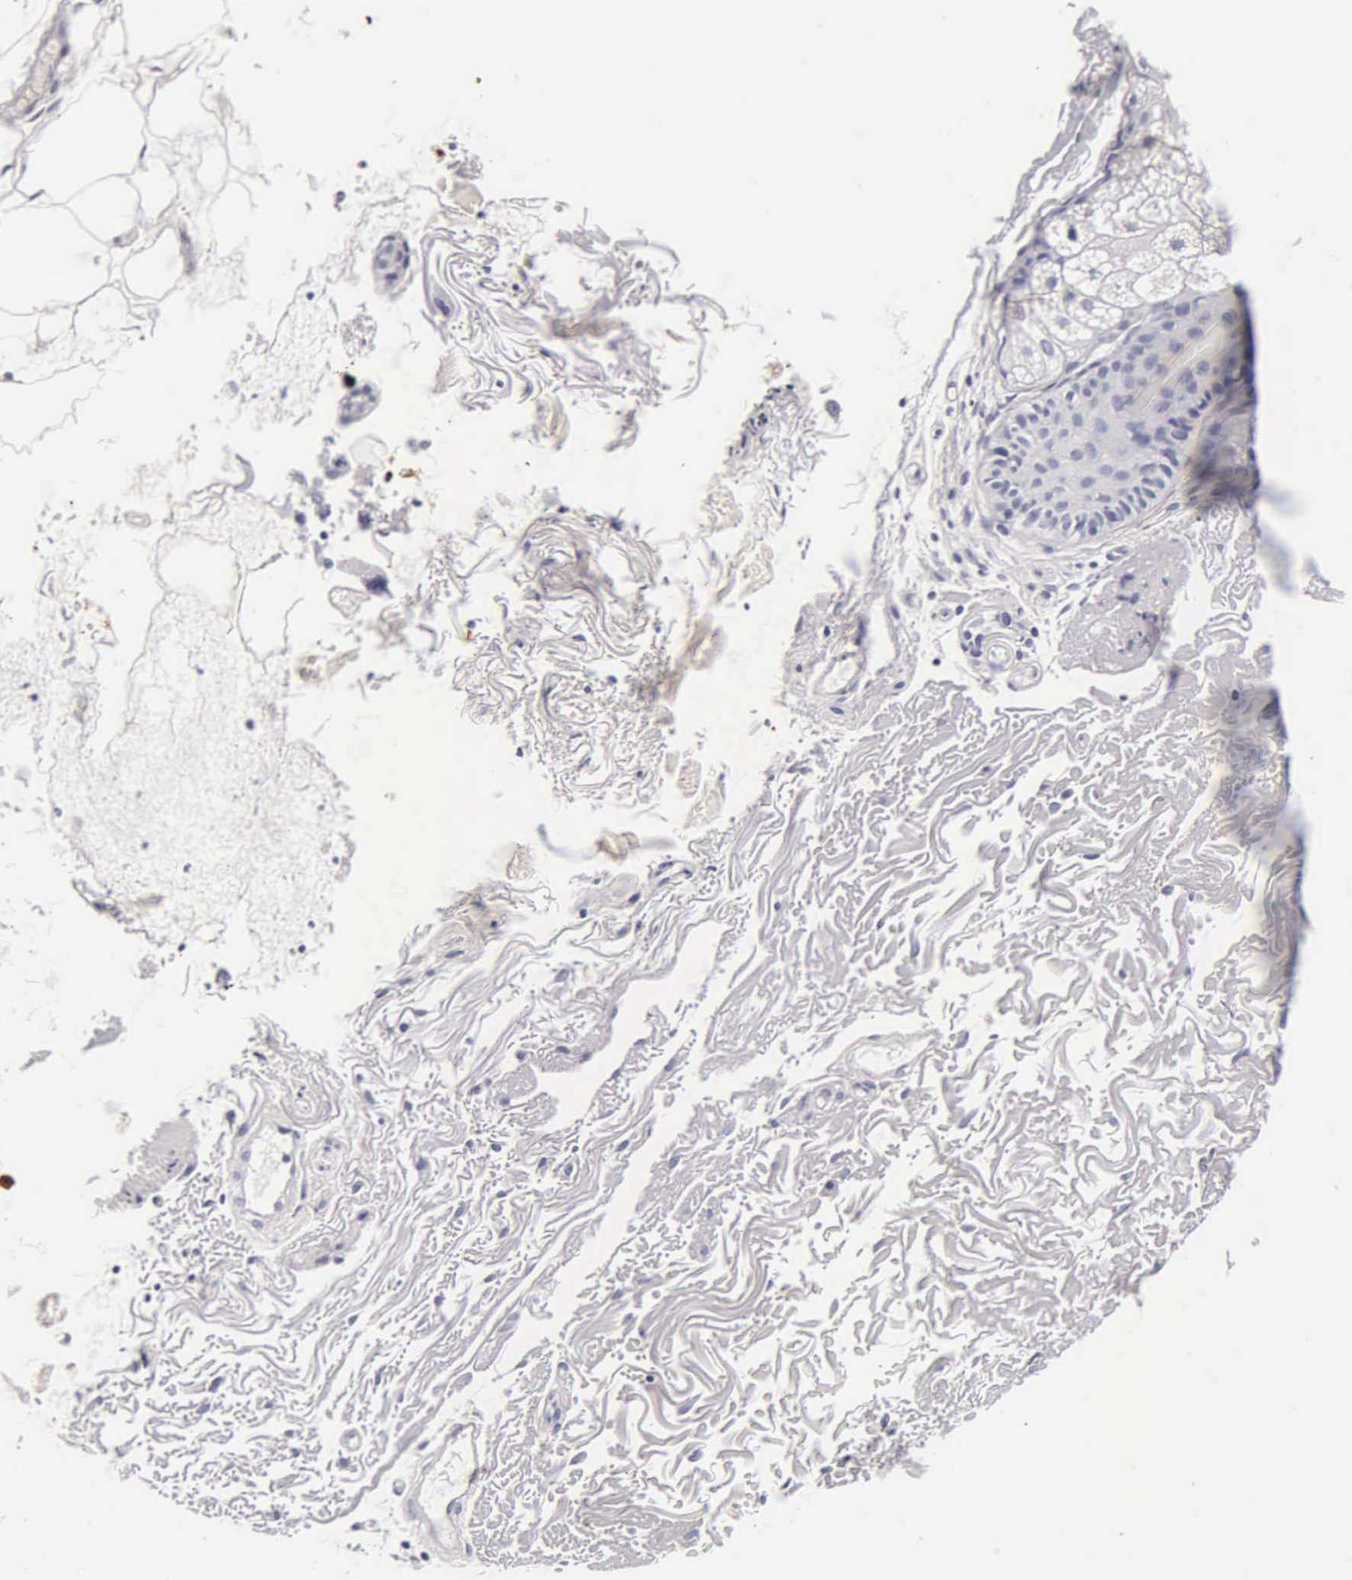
{"staining": {"intensity": "negative", "quantity": "none", "location": "none"}, "tissue": "skin", "cell_type": "Fibroblasts", "image_type": "normal", "snomed": [{"axis": "morphology", "description": "Normal tissue, NOS"}, {"axis": "topography", "description": "Skin"}], "caption": "The photomicrograph displays no significant positivity in fibroblasts of skin. (Immunohistochemistry, brightfield microscopy, high magnification).", "gene": "ACP3", "patient": {"sex": "female", "age": 90}}